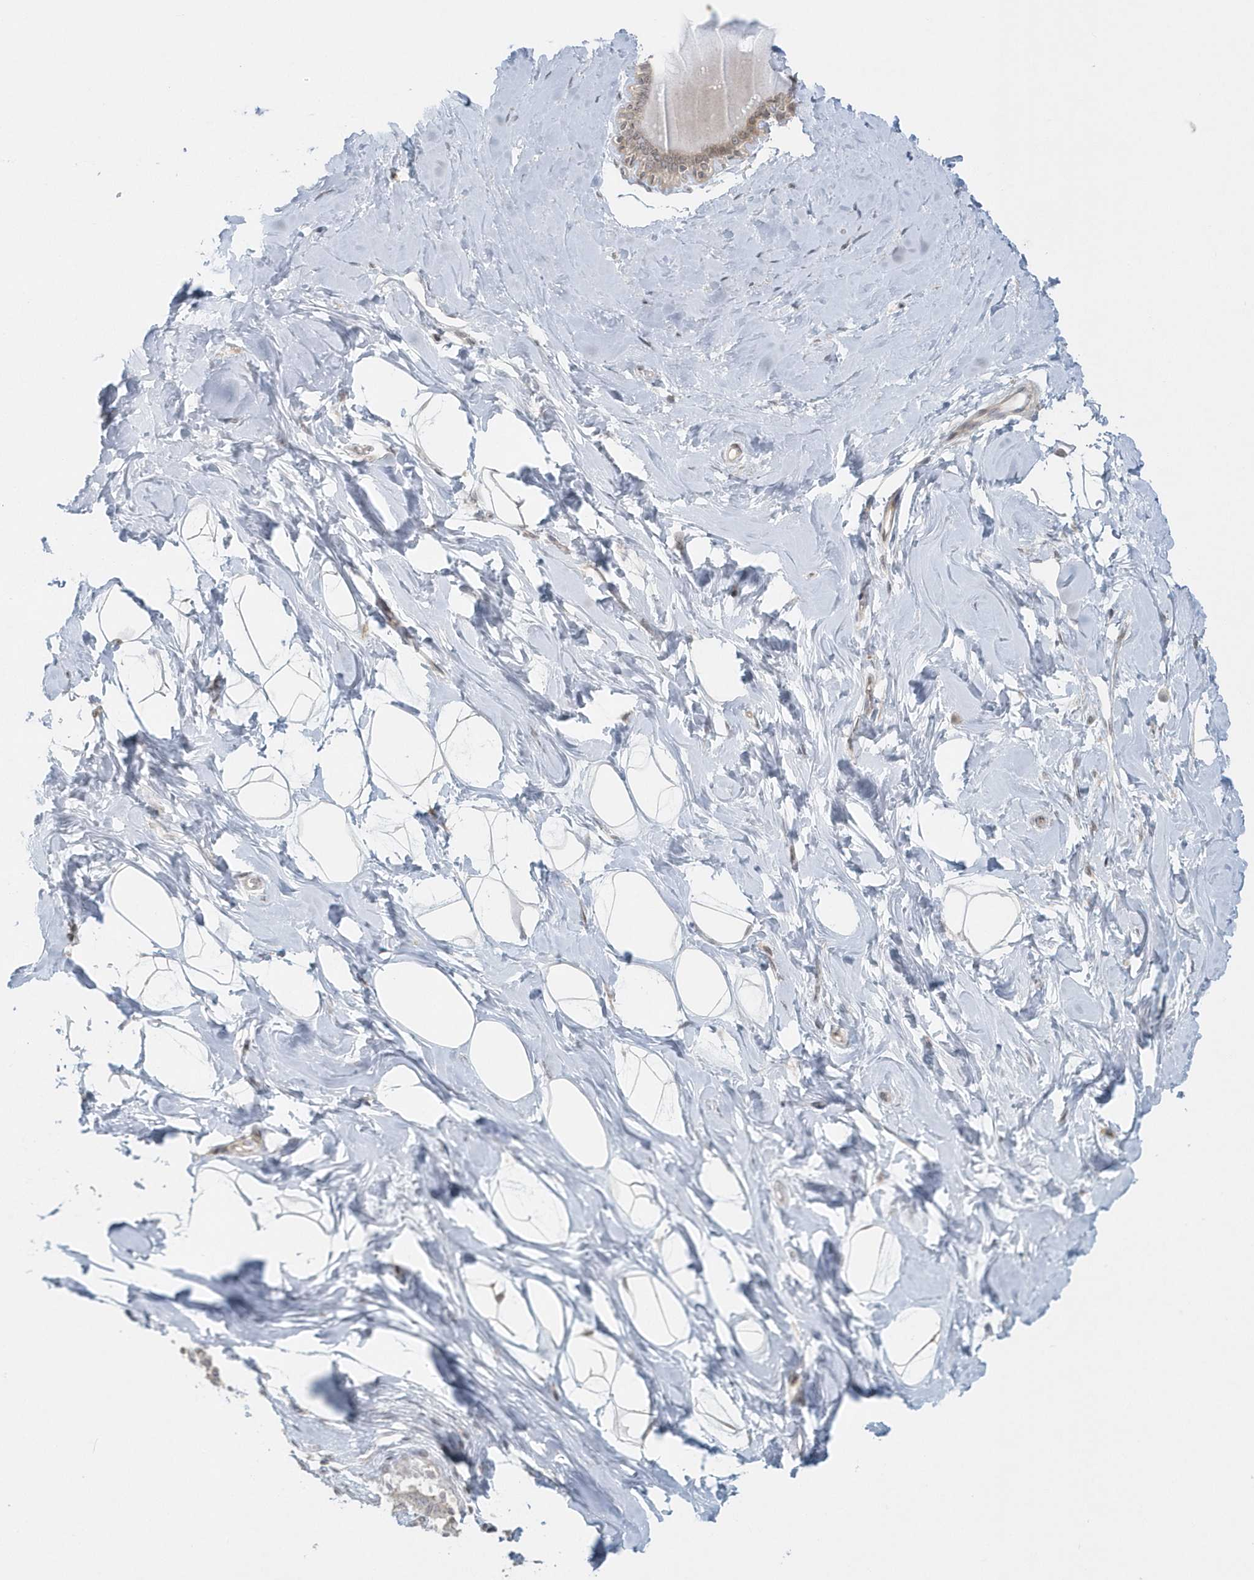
{"staining": {"intensity": "negative", "quantity": "none", "location": "none"}, "tissue": "breast", "cell_type": "Adipocytes", "image_type": "normal", "snomed": [{"axis": "morphology", "description": "Normal tissue, NOS"}, {"axis": "morphology", "description": "Adenoma, NOS"}, {"axis": "topography", "description": "Breast"}], "caption": "DAB (3,3'-diaminobenzidine) immunohistochemical staining of normal human breast demonstrates no significant positivity in adipocytes. (Immunohistochemistry (ihc), brightfield microscopy, high magnification).", "gene": "BLTP3A", "patient": {"sex": "female", "age": 23}}